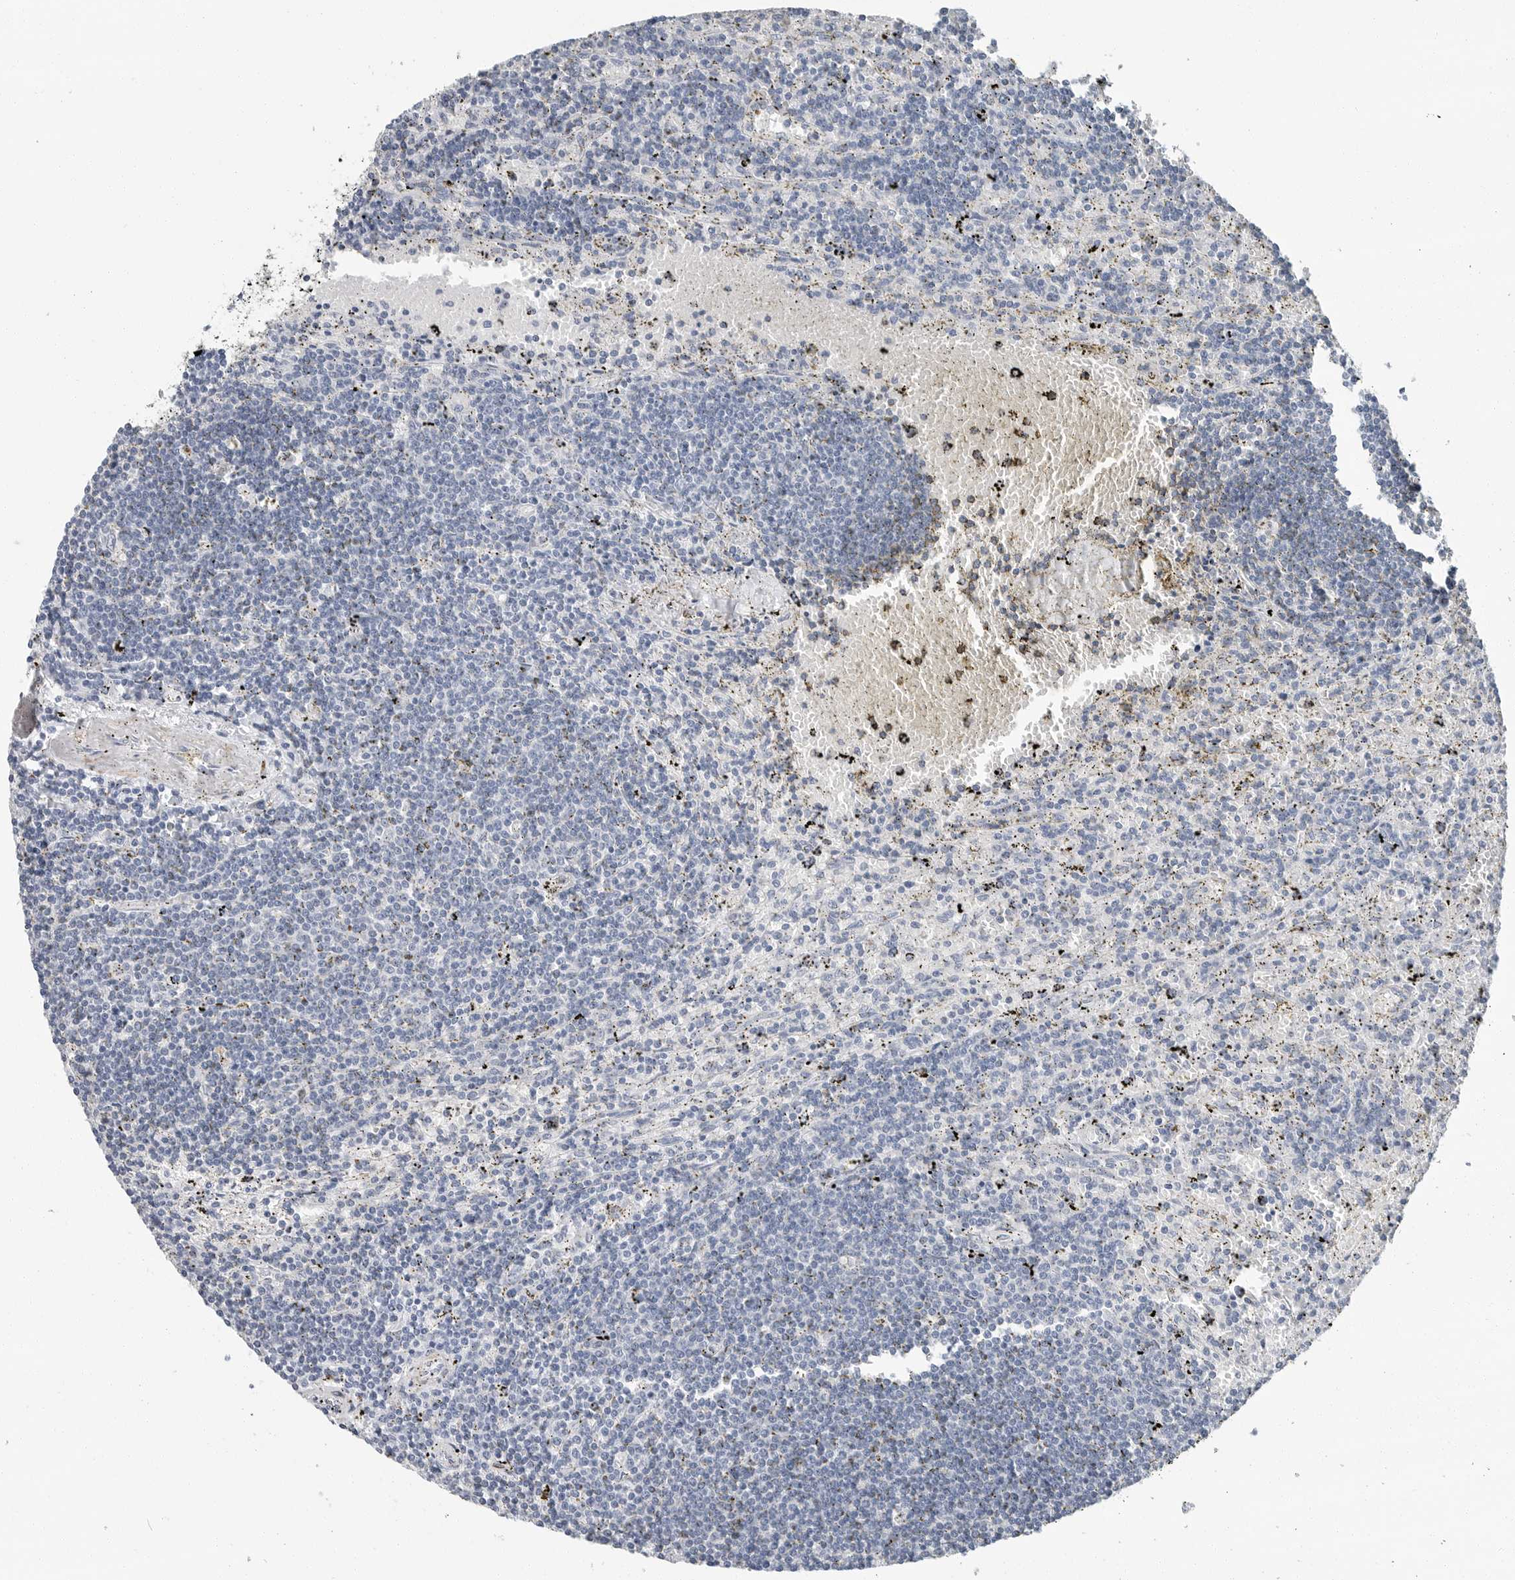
{"staining": {"intensity": "negative", "quantity": "none", "location": "none"}, "tissue": "lymphoma", "cell_type": "Tumor cells", "image_type": "cancer", "snomed": [{"axis": "morphology", "description": "Malignant lymphoma, non-Hodgkin's type, Low grade"}, {"axis": "topography", "description": "Spleen"}], "caption": "Immunohistochemical staining of lymphoma exhibits no significant positivity in tumor cells.", "gene": "PLN", "patient": {"sex": "male", "age": 76}}